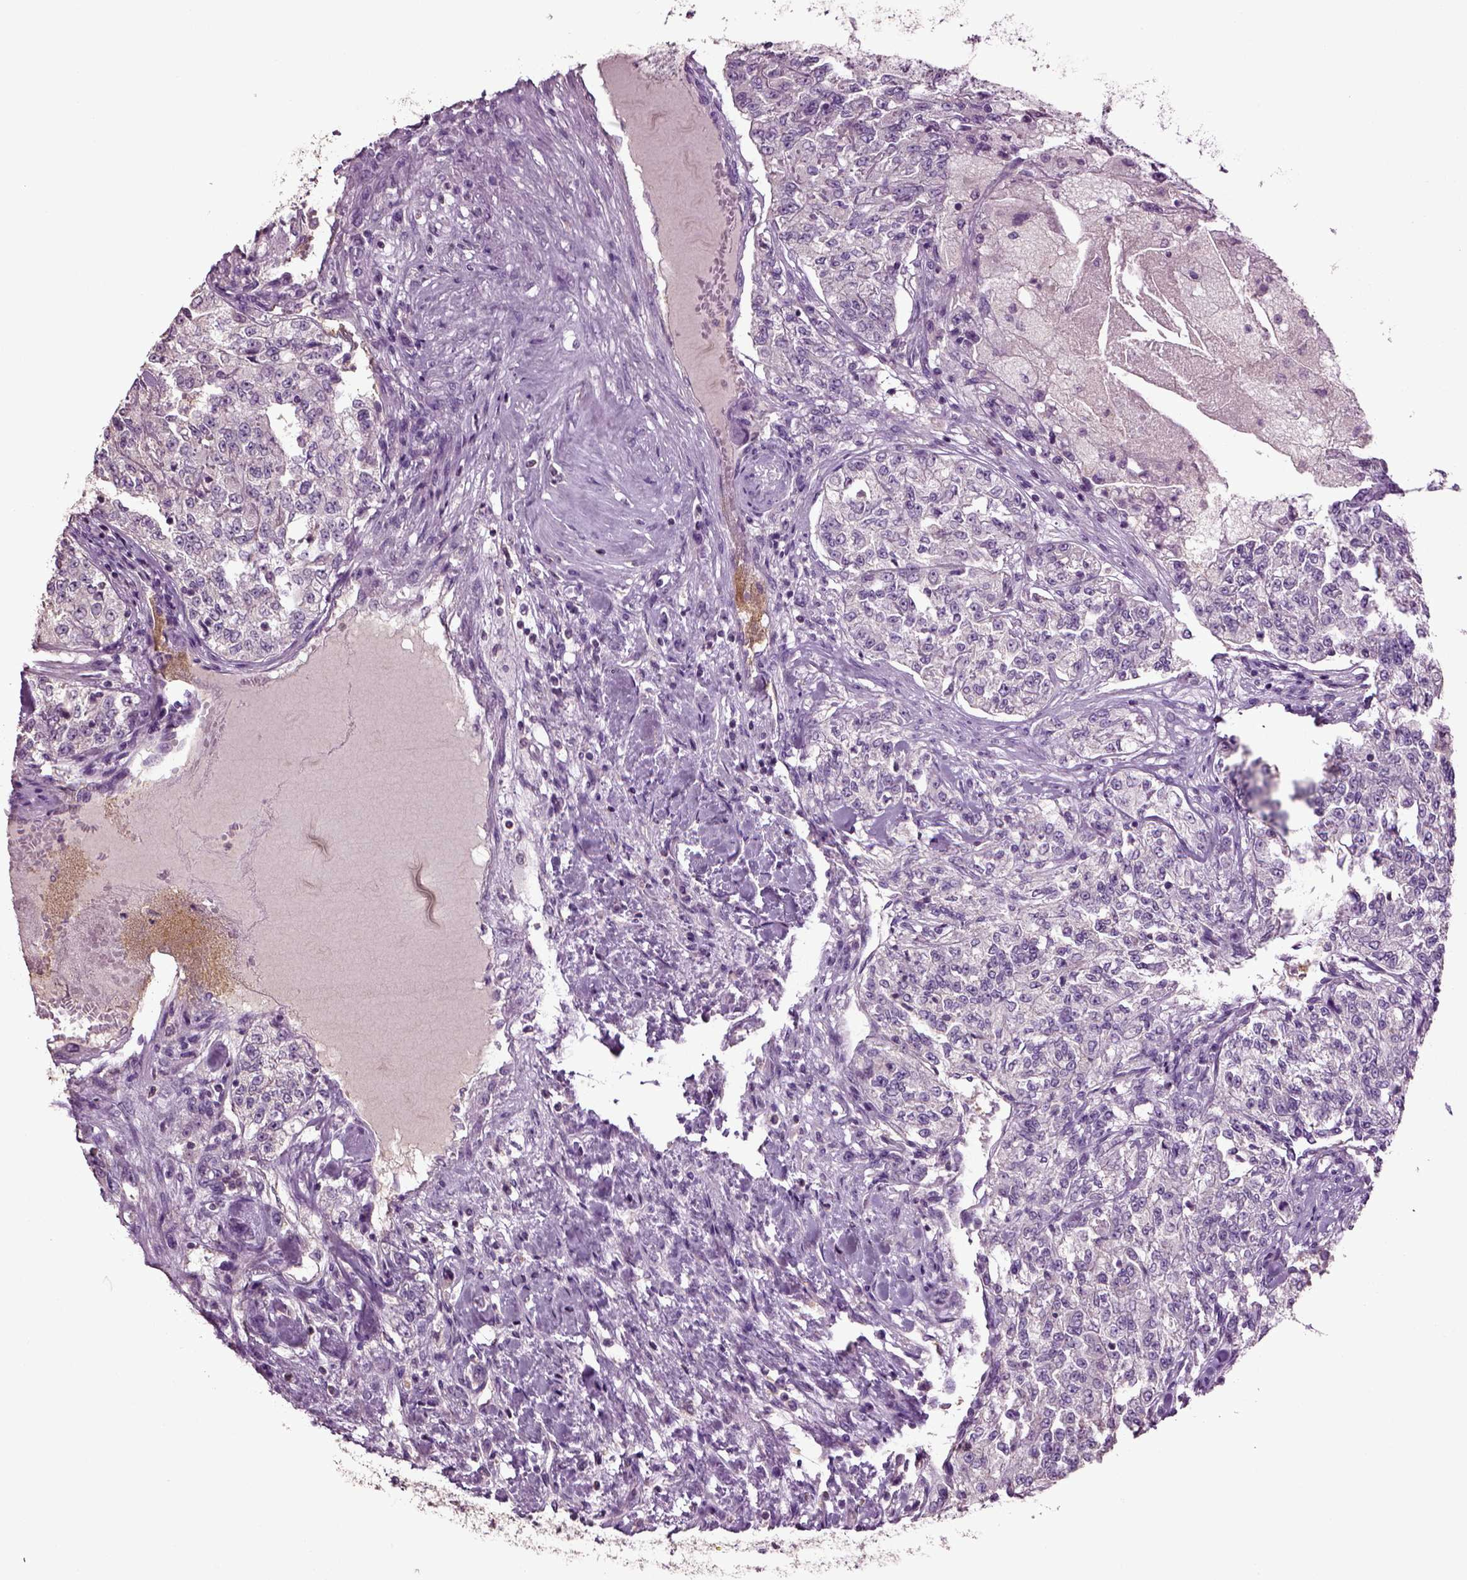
{"staining": {"intensity": "negative", "quantity": "none", "location": "none"}, "tissue": "renal cancer", "cell_type": "Tumor cells", "image_type": "cancer", "snomed": [{"axis": "morphology", "description": "Adenocarcinoma, NOS"}, {"axis": "topography", "description": "Kidney"}], "caption": "A high-resolution histopathology image shows IHC staining of renal cancer (adenocarcinoma), which demonstrates no significant staining in tumor cells.", "gene": "DEFB118", "patient": {"sex": "female", "age": 63}}